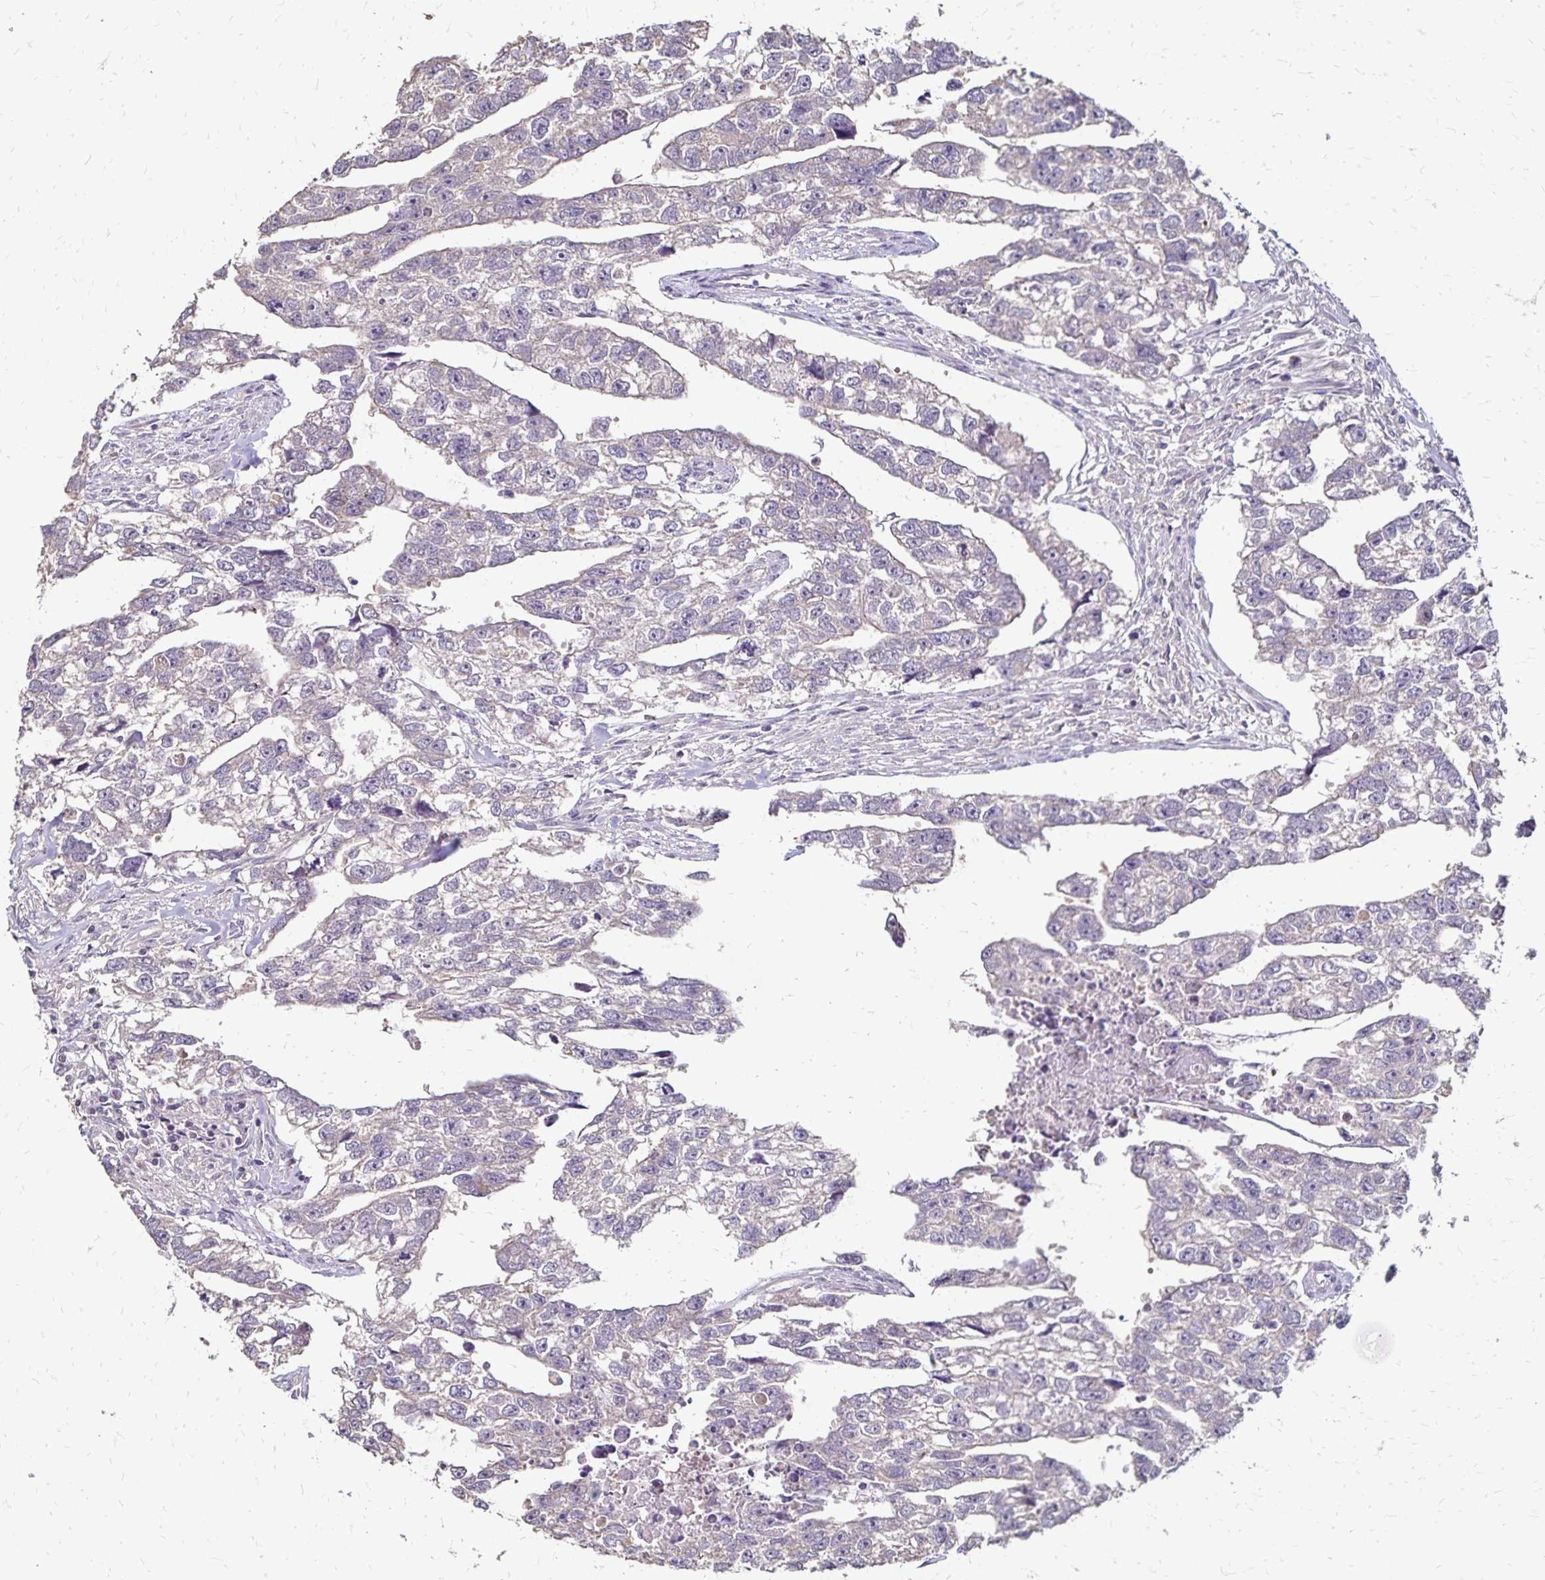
{"staining": {"intensity": "negative", "quantity": "none", "location": "none"}, "tissue": "testis cancer", "cell_type": "Tumor cells", "image_type": "cancer", "snomed": [{"axis": "morphology", "description": "Carcinoma, Embryonal, NOS"}, {"axis": "morphology", "description": "Teratoma, malignant, NOS"}, {"axis": "topography", "description": "Testis"}], "caption": "Testis cancer (malignant teratoma) was stained to show a protein in brown. There is no significant positivity in tumor cells.", "gene": "EMC10", "patient": {"sex": "male", "age": 44}}